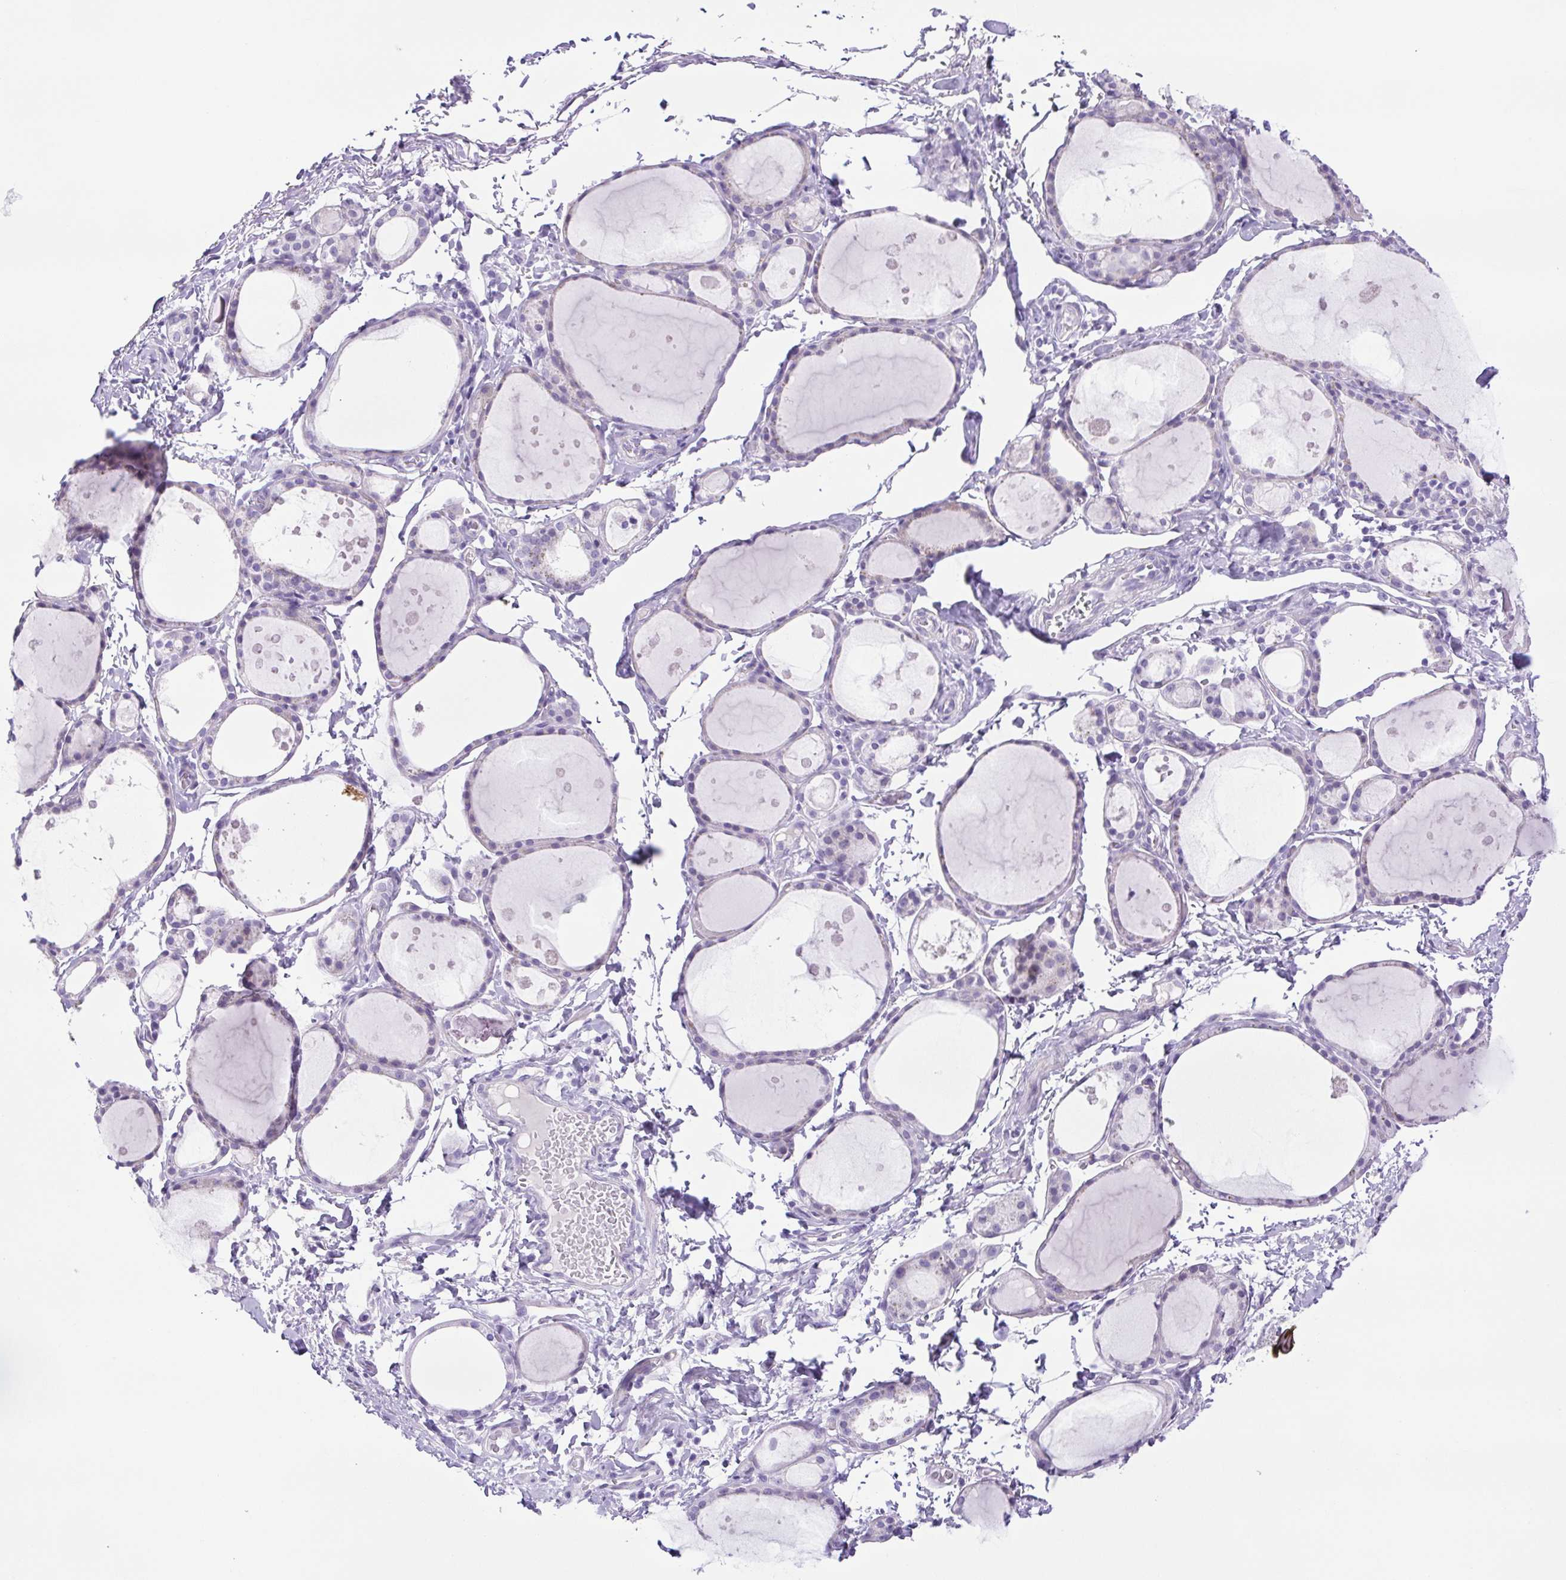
{"staining": {"intensity": "negative", "quantity": "none", "location": "none"}, "tissue": "thyroid gland", "cell_type": "Glandular cells", "image_type": "normal", "snomed": [{"axis": "morphology", "description": "Normal tissue, NOS"}, {"axis": "topography", "description": "Thyroid gland"}], "caption": "A high-resolution image shows immunohistochemistry (IHC) staining of normal thyroid gland, which displays no significant positivity in glandular cells. (DAB (3,3'-diaminobenzidine) IHC visualized using brightfield microscopy, high magnification).", "gene": "CDSN", "patient": {"sex": "male", "age": 68}}